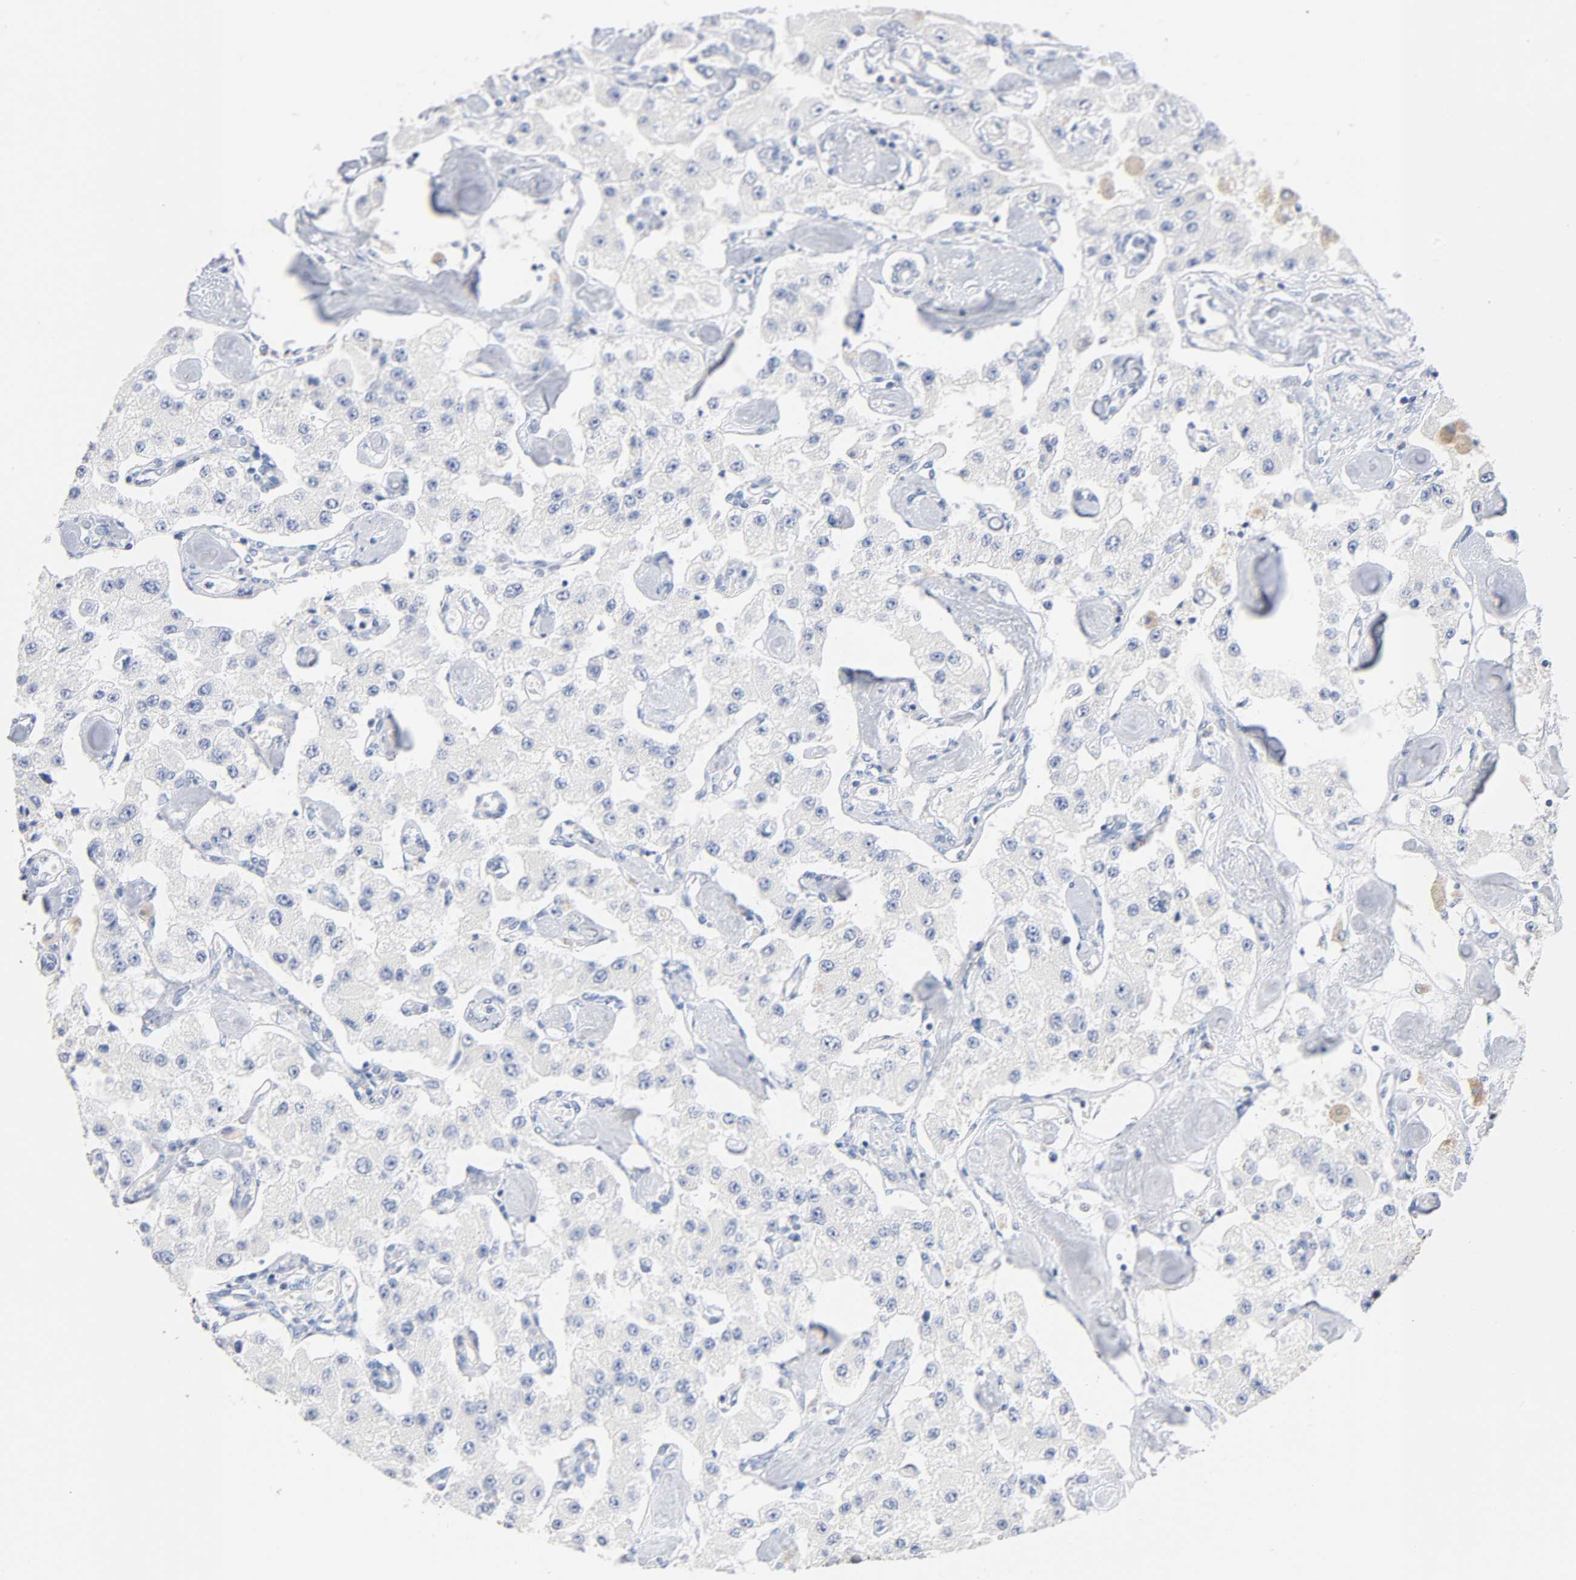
{"staining": {"intensity": "negative", "quantity": "none", "location": "none"}, "tissue": "carcinoid", "cell_type": "Tumor cells", "image_type": "cancer", "snomed": [{"axis": "morphology", "description": "Carcinoid, malignant, NOS"}, {"axis": "topography", "description": "Pancreas"}], "caption": "Carcinoid was stained to show a protein in brown. There is no significant positivity in tumor cells. Brightfield microscopy of IHC stained with DAB (3,3'-diaminobenzidine) (brown) and hematoxylin (blue), captured at high magnification.", "gene": "MALT1", "patient": {"sex": "male", "age": 41}}